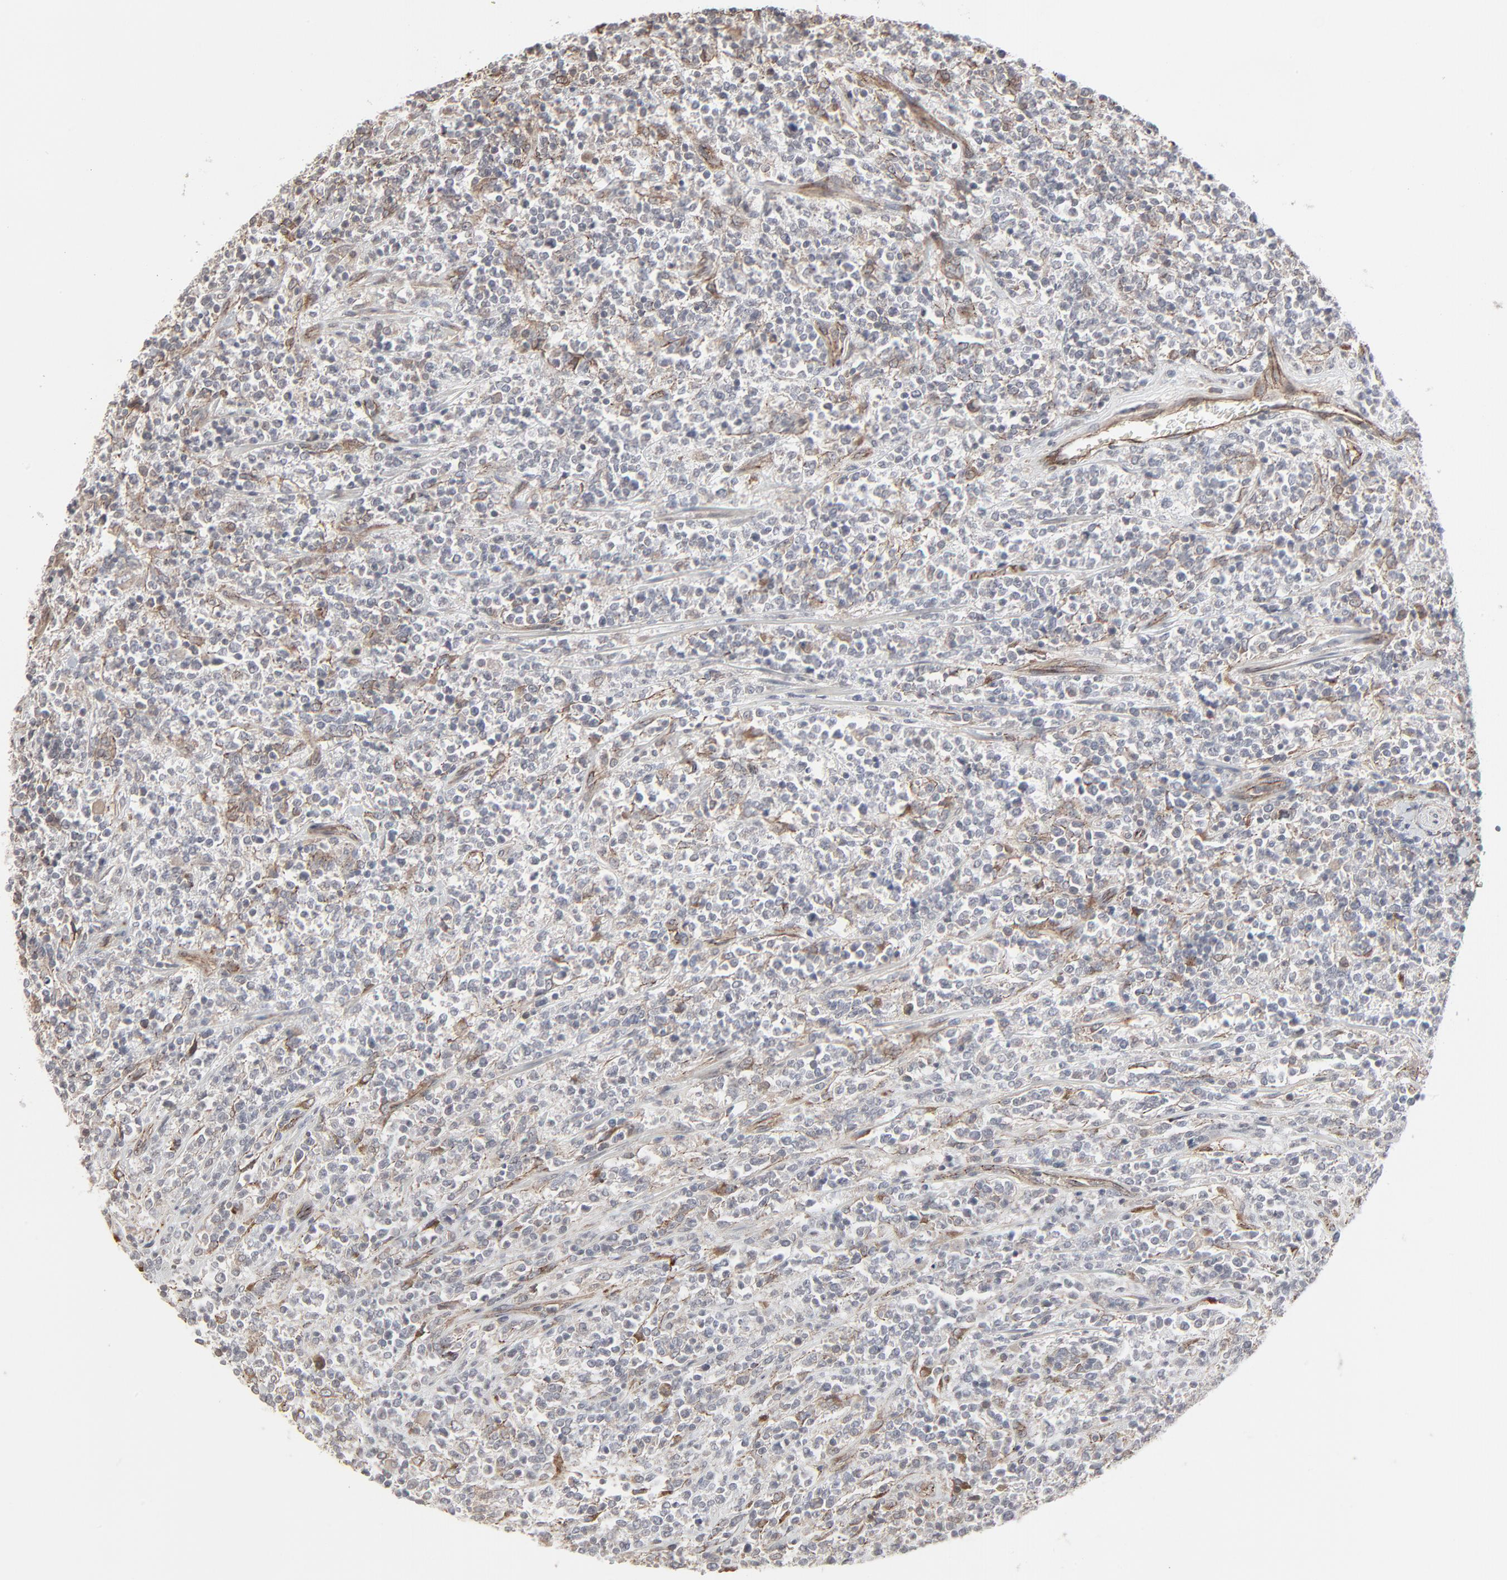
{"staining": {"intensity": "weak", "quantity": "<25%", "location": "cytoplasmic/membranous"}, "tissue": "lymphoma", "cell_type": "Tumor cells", "image_type": "cancer", "snomed": [{"axis": "morphology", "description": "Malignant lymphoma, non-Hodgkin's type, High grade"}, {"axis": "topography", "description": "Soft tissue"}], "caption": "DAB immunohistochemical staining of lymphoma reveals no significant positivity in tumor cells.", "gene": "CTNND1", "patient": {"sex": "male", "age": 18}}